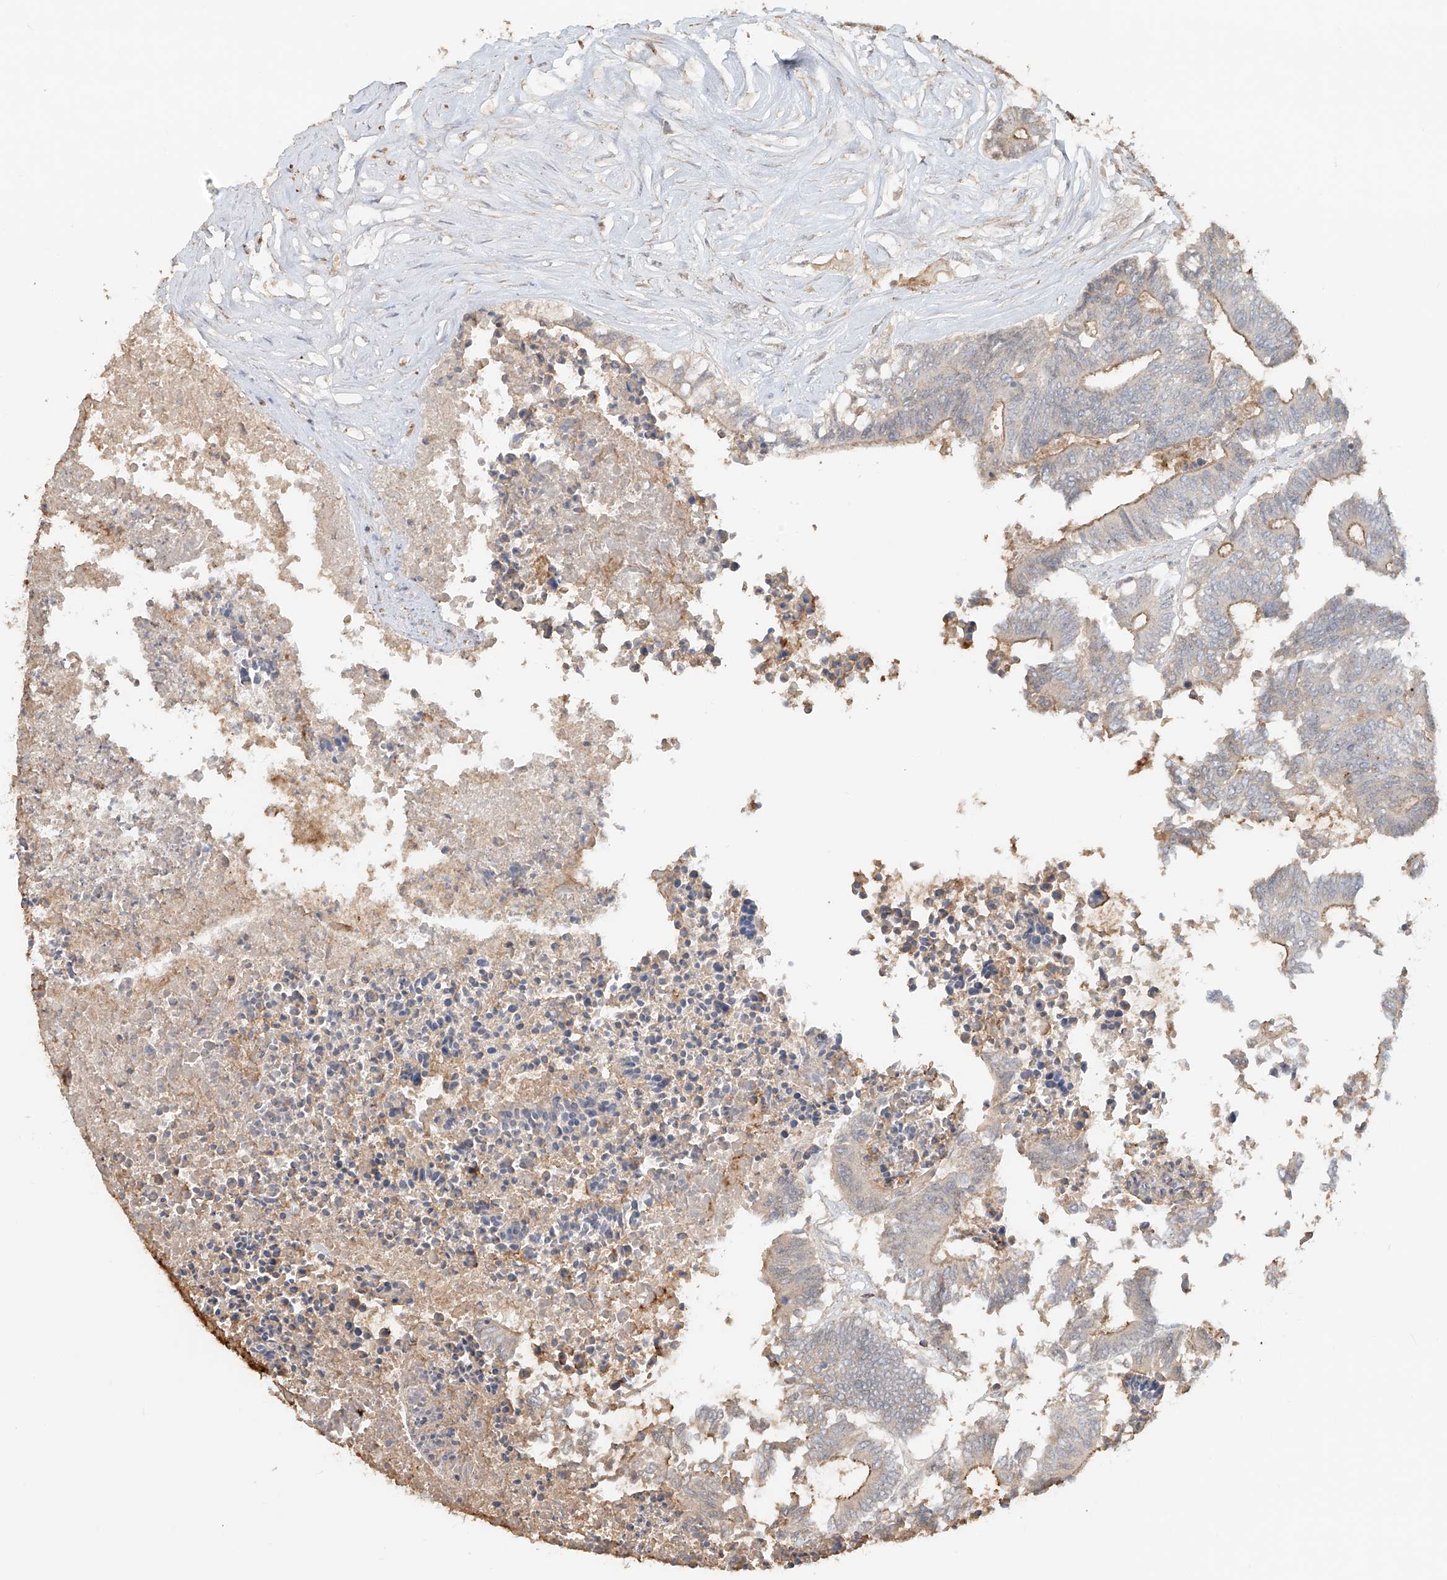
{"staining": {"intensity": "moderate", "quantity": "<25%", "location": "cytoplasmic/membranous"}, "tissue": "colorectal cancer", "cell_type": "Tumor cells", "image_type": "cancer", "snomed": [{"axis": "morphology", "description": "Adenocarcinoma, NOS"}, {"axis": "topography", "description": "Rectum"}], "caption": "Immunohistochemistry (IHC) of human colorectal cancer (adenocarcinoma) demonstrates low levels of moderate cytoplasmic/membranous expression in about <25% of tumor cells. (IHC, brightfield microscopy, high magnification).", "gene": "NPHS1", "patient": {"sex": "male", "age": 63}}